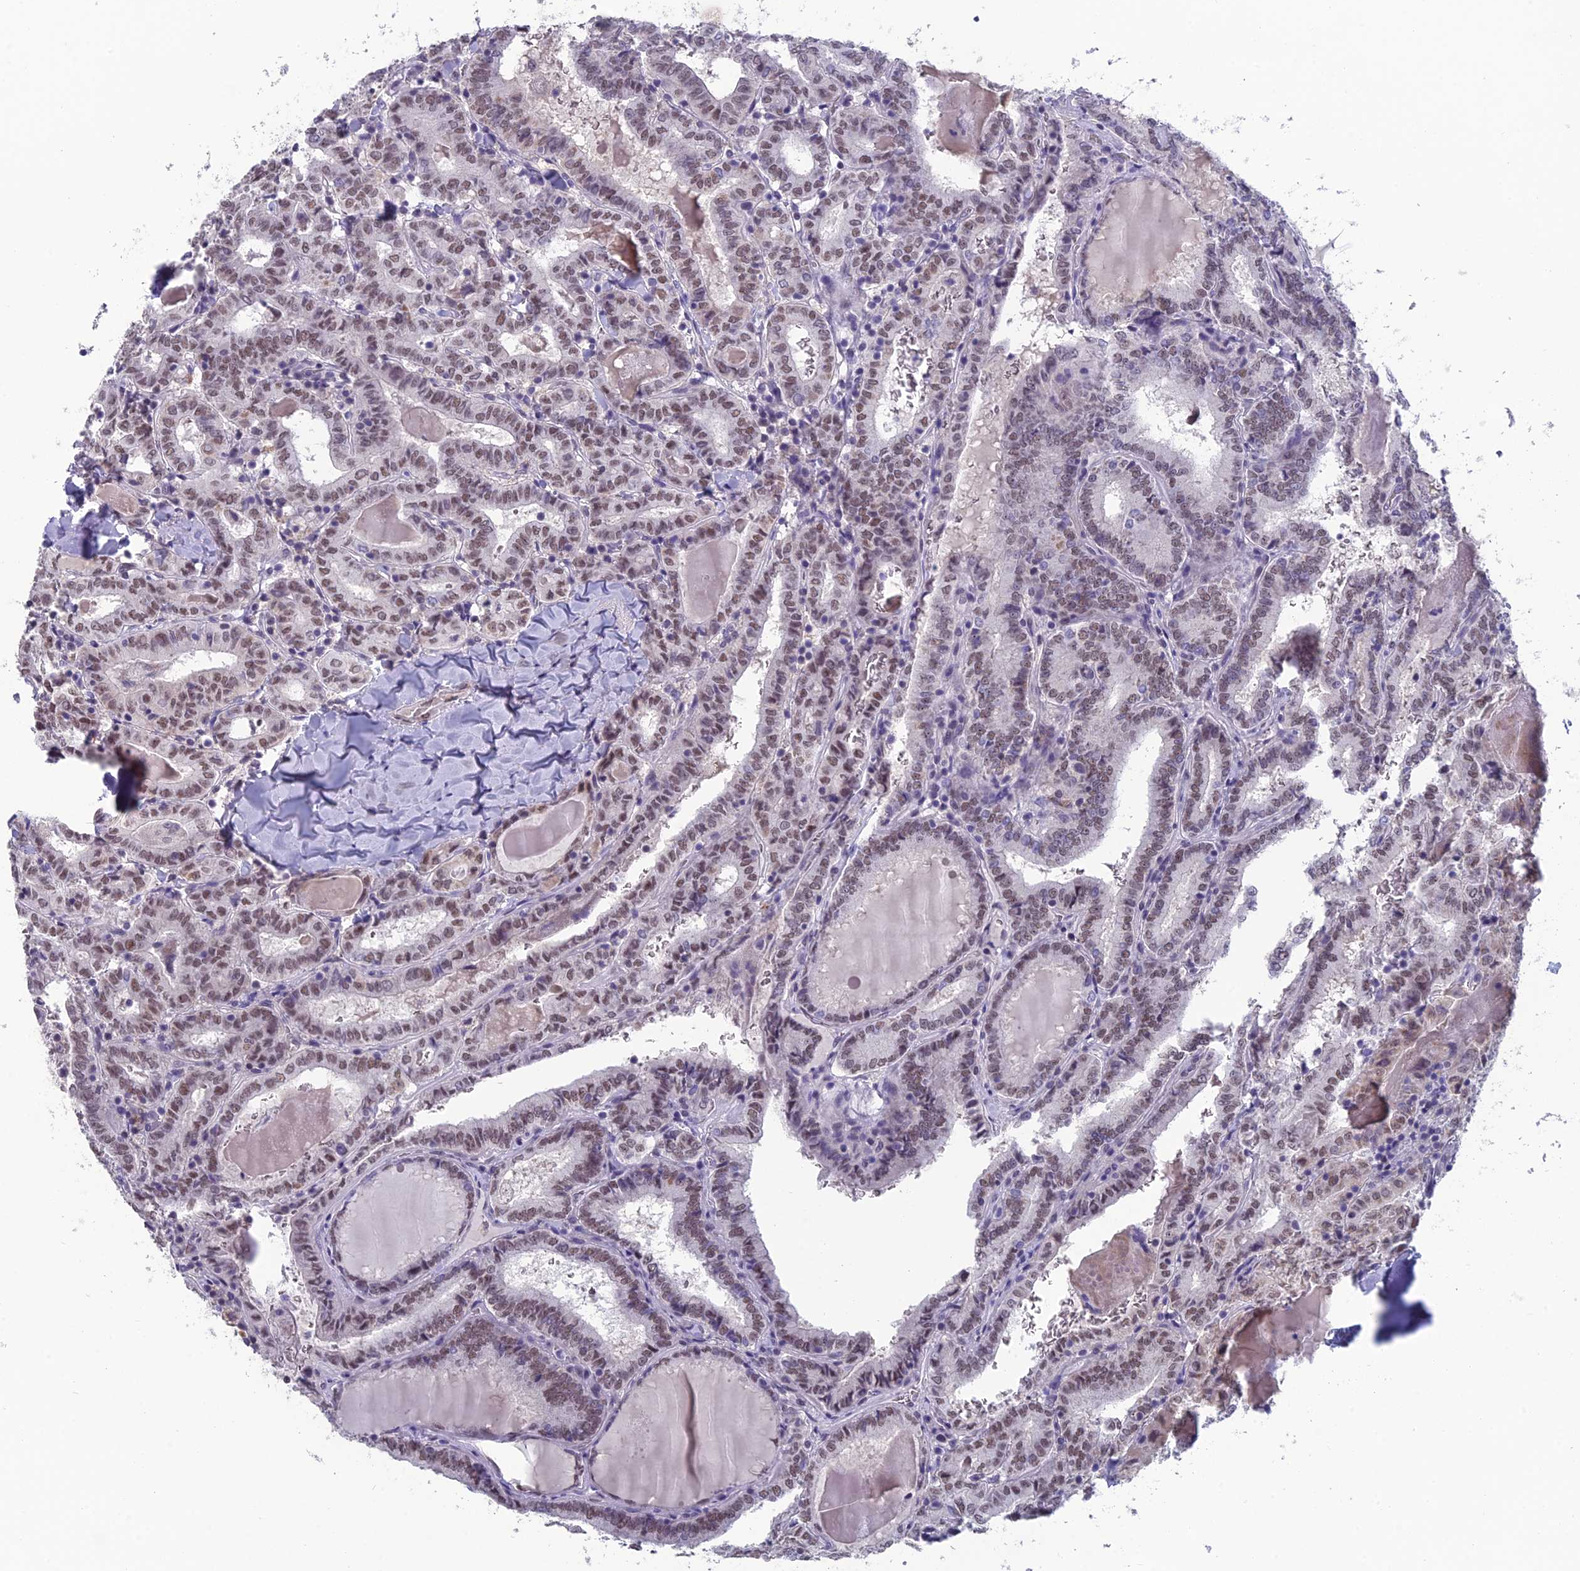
{"staining": {"intensity": "moderate", "quantity": "25%-75%", "location": "nuclear"}, "tissue": "thyroid cancer", "cell_type": "Tumor cells", "image_type": "cancer", "snomed": [{"axis": "morphology", "description": "Papillary adenocarcinoma, NOS"}, {"axis": "topography", "description": "Thyroid gland"}], "caption": "A high-resolution micrograph shows immunohistochemistry (IHC) staining of thyroid papillary adenocarcinoma, which displays moderate nuclear expression in about 25%-75% of tumor cells.", "gene": "MT-CO3", "patient": {"sex": "female", "age": 72}}